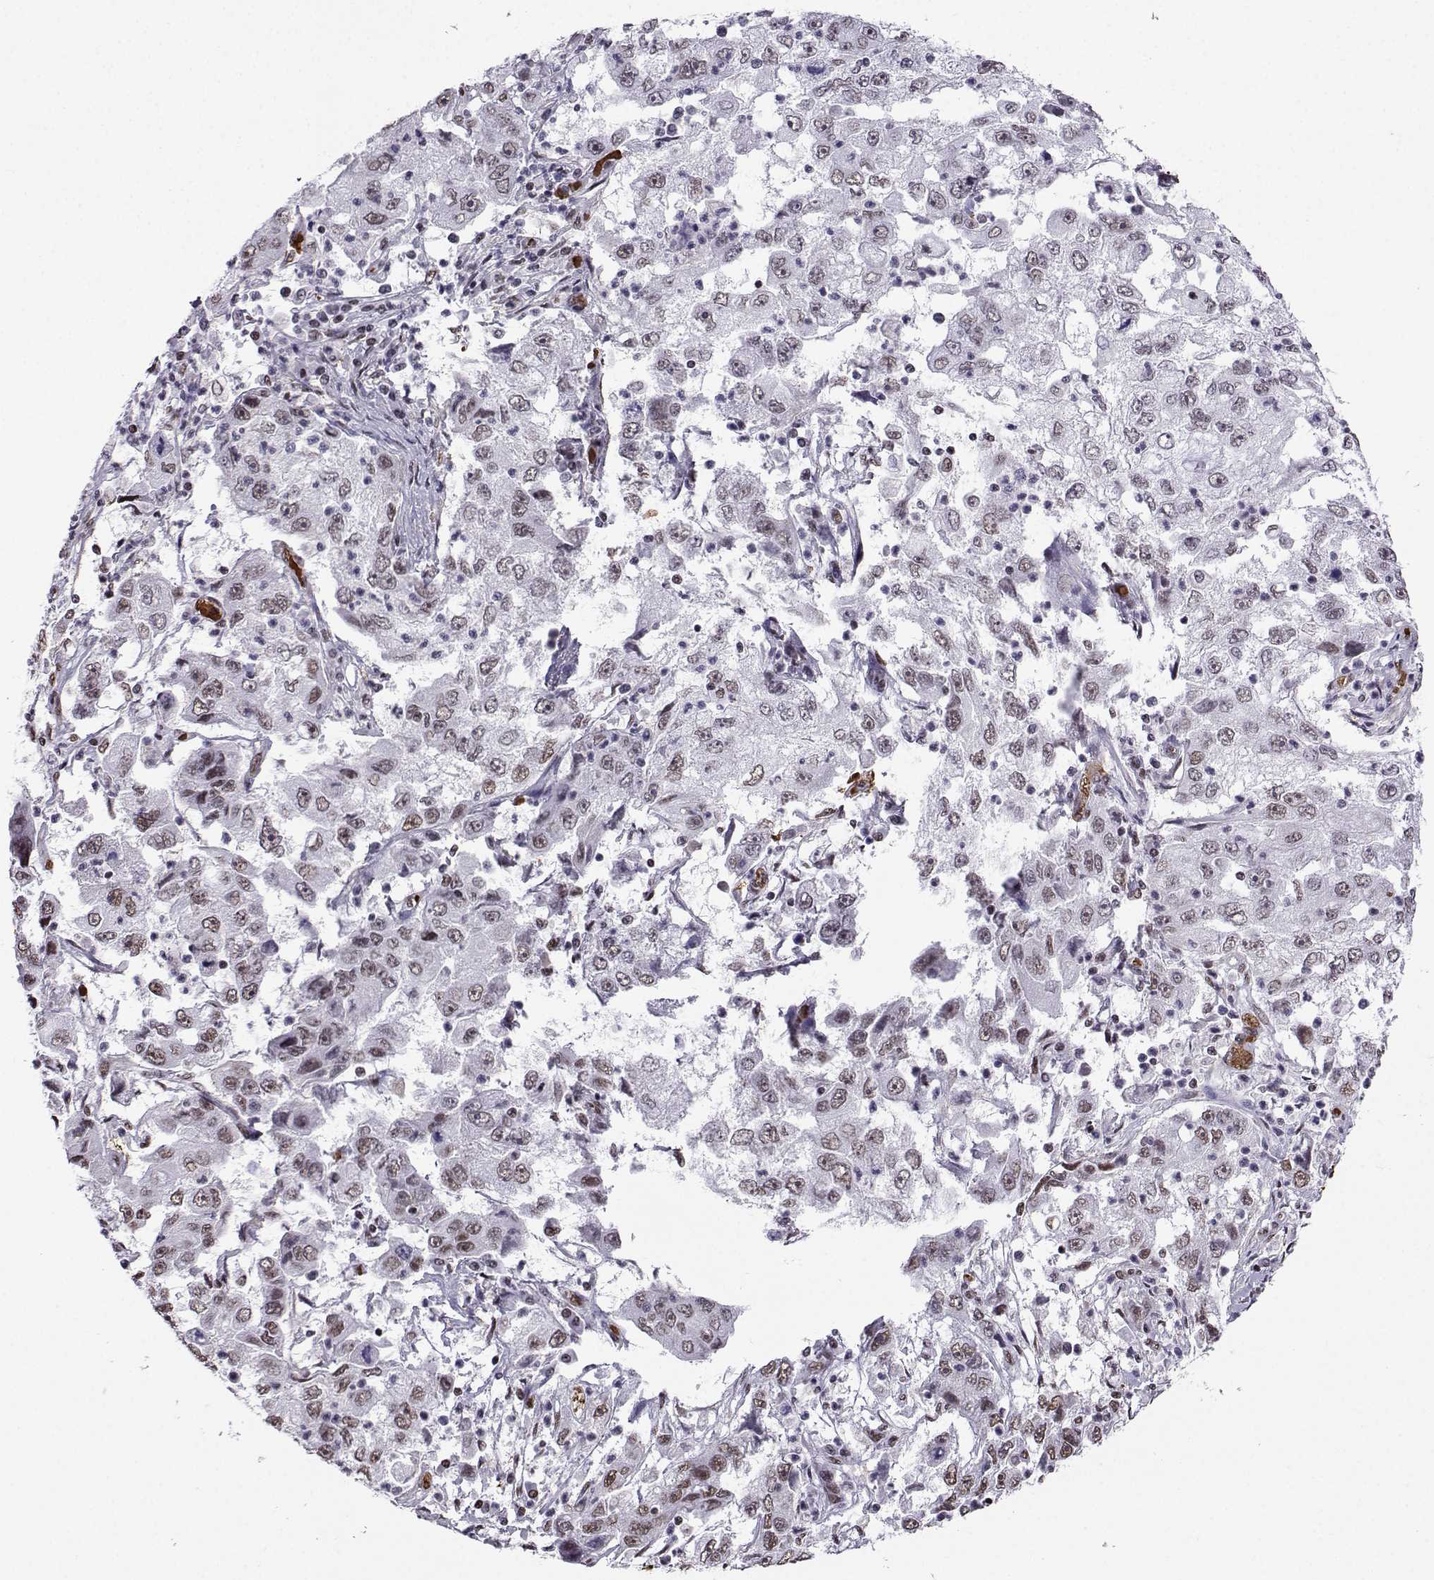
{"staining": {"intensity": "negative", "quantity": "none", "location": "none"}, "tissue": "cervical cancer", "cell_type": "Tumor cells", "image_type": "cancer", "snomed": [{"axis": "morphology", "description": "Squamous cell carcinoma, NOS"}, {"axis": "topography", "description": "Cervix"}], "caption": "High power microscopy histopathology image of an IHC image of cervical cancer, revealing no significant staining in tumor cells.", "gene": "CCNK", "patient": {"sex": "female", "age": 36}}